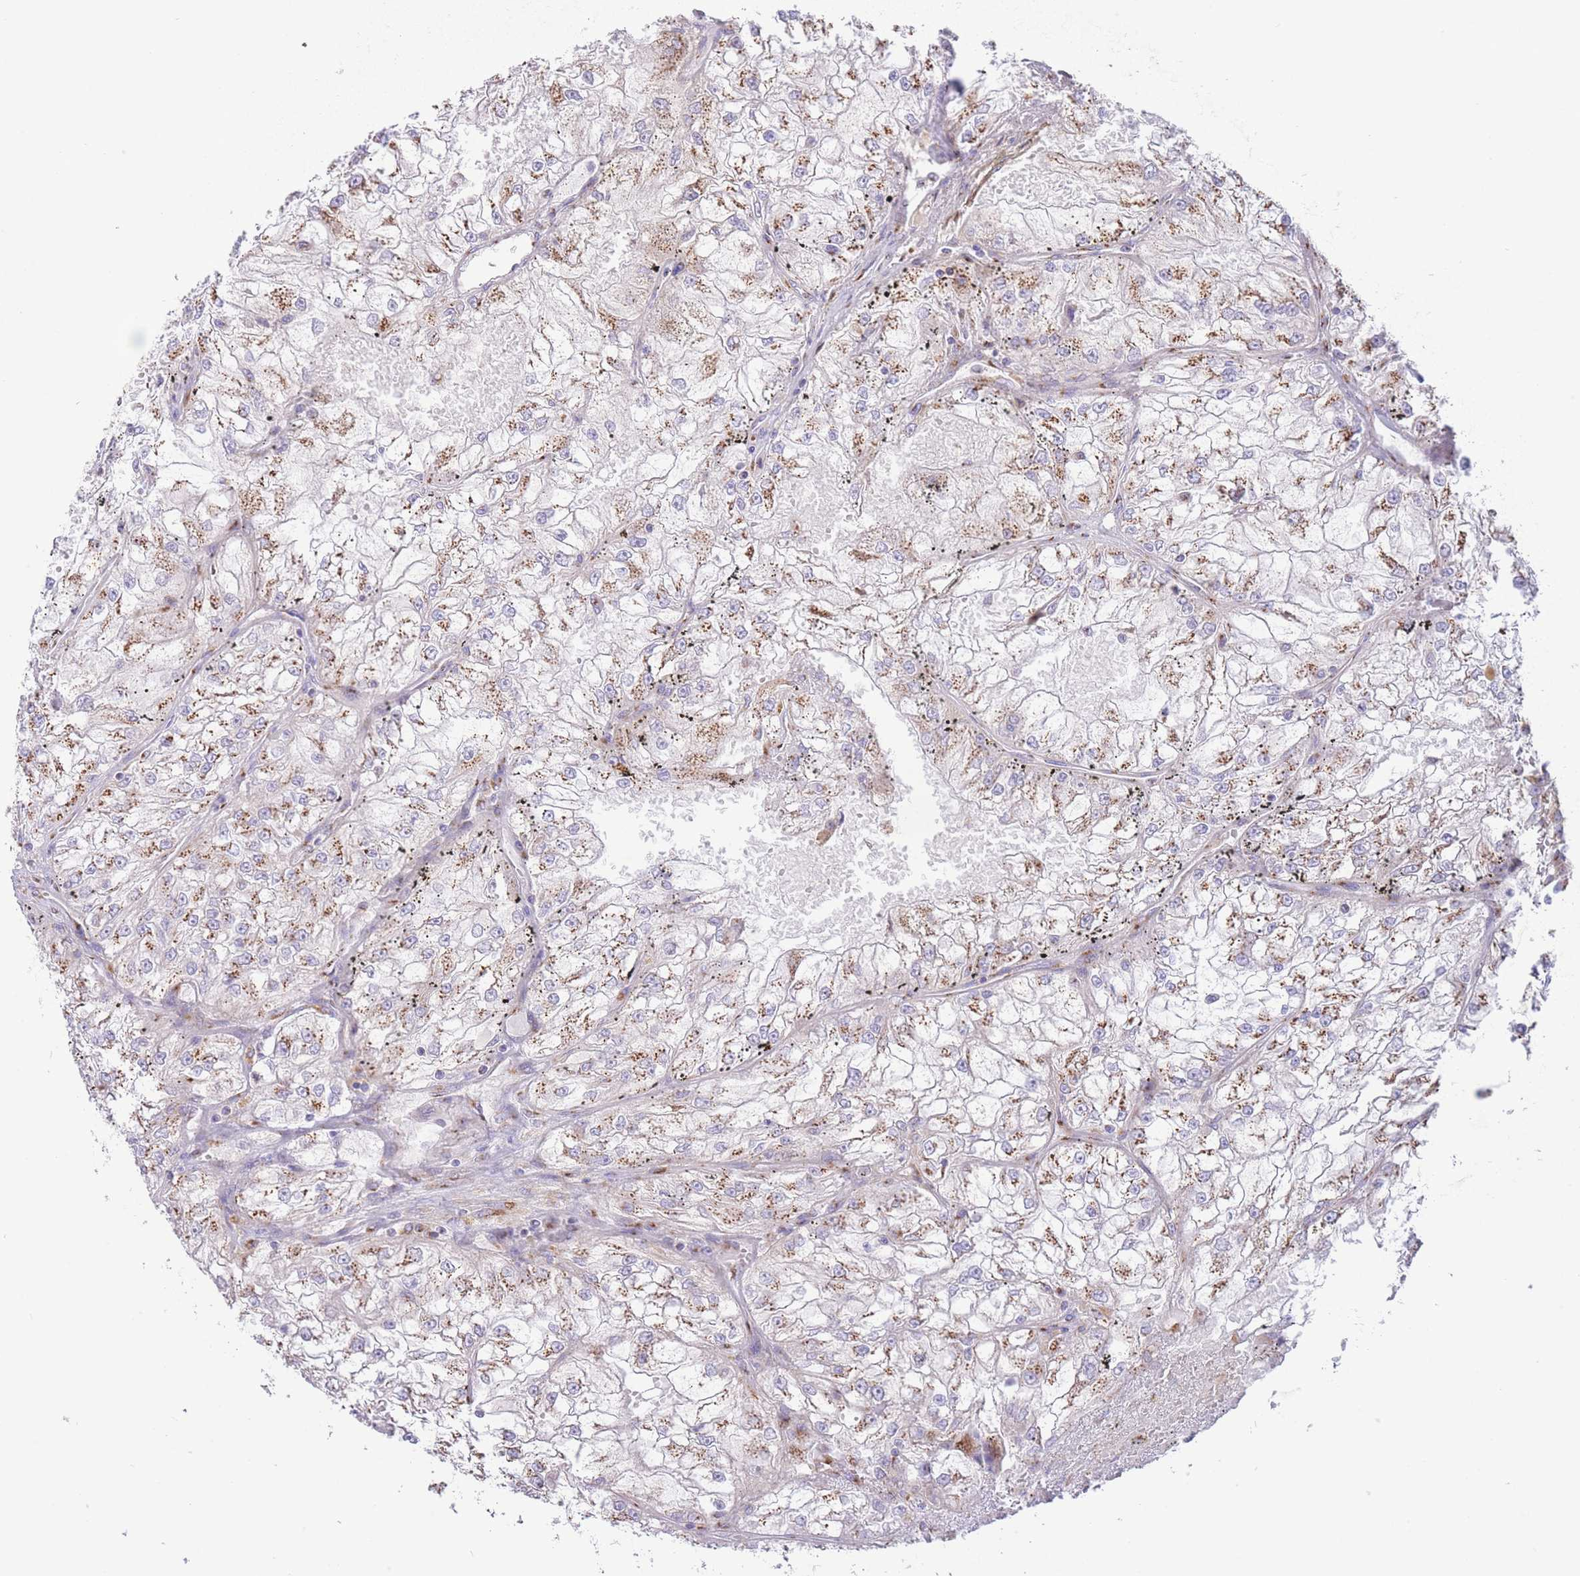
{"staining": {"intensity": "moderate", "quantity": "25%-75%", "location": "cytoplasmic/membranous"}, "tissue": "renal cancer", "cell_type": "Tumor cells", "image_type": "cancer", "snomed": [{"axis": "morphology", "description": "Adenocarcinoma, NOS"}, {"axis": "topography", "description": "Kidney"}], "caption": "Immunohistochemistry of human renal cancer (adenocarcinoma) reveals medium levels of moderate cytoplasmic/membranous staining in approximately 25%-75% of tumor cells.", "gene": "MPND", "patient": {"sex": "female", "age": 72}}